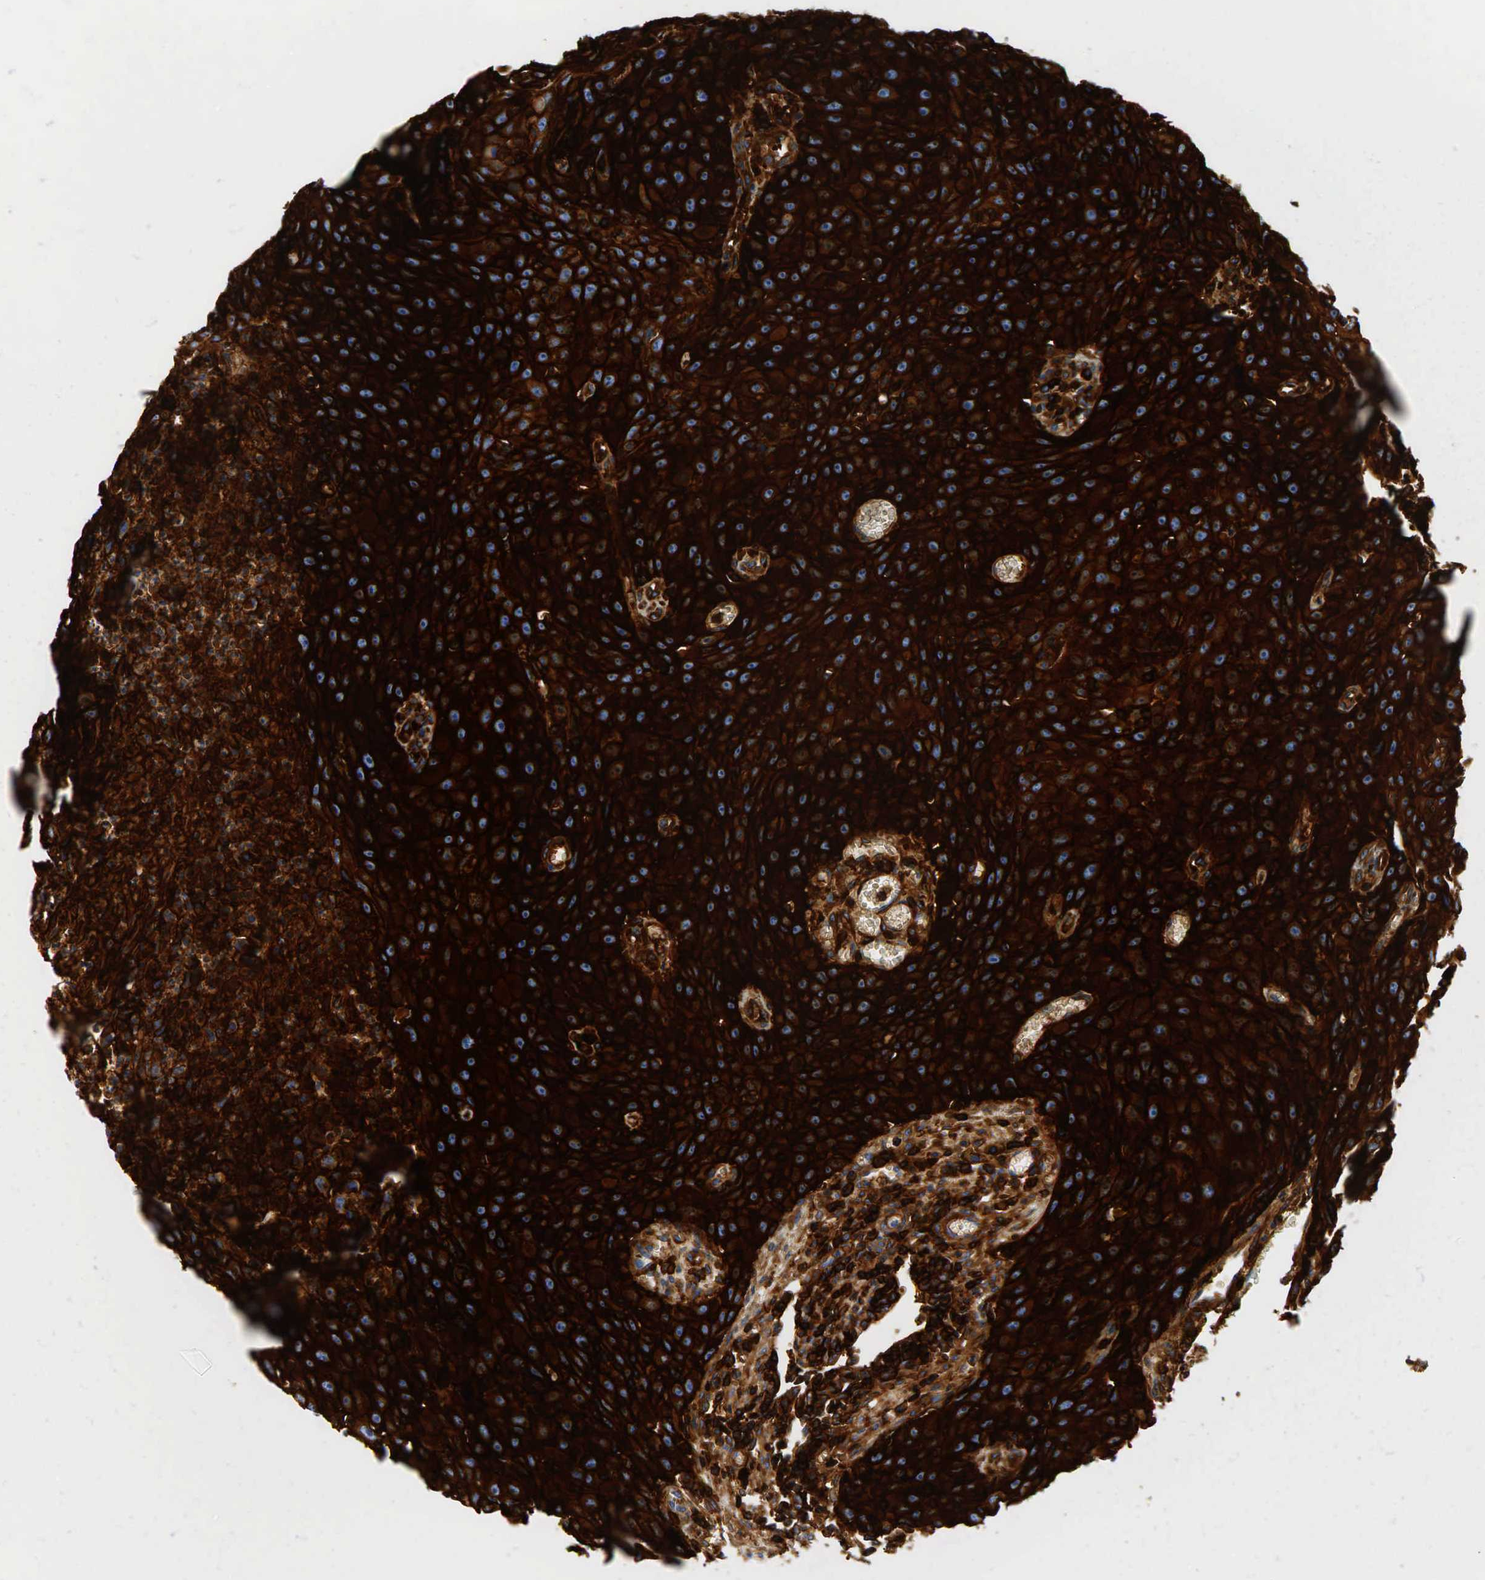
{"staining": {"intensity": "strong", "quantity": ">75%", "location": "cytoplasmic/membranous"}, "tissue": "urothelial cancer", "cell_type": "Tumor cells", "image_type": "cancer", "snomed": [{"axis": "morphology", "description": "Urothelial carcinoma, High grade"}, {"axis": "topography", "description": "Urinary bladder"}], "caption": "Protein expression analysis of human urothelial cancer reveals strong cytoplasmic/membranous positivity in approximately >75% of tumor cells.", "gene": "CD44", "patient": {"sex": "male", "age": 66}}